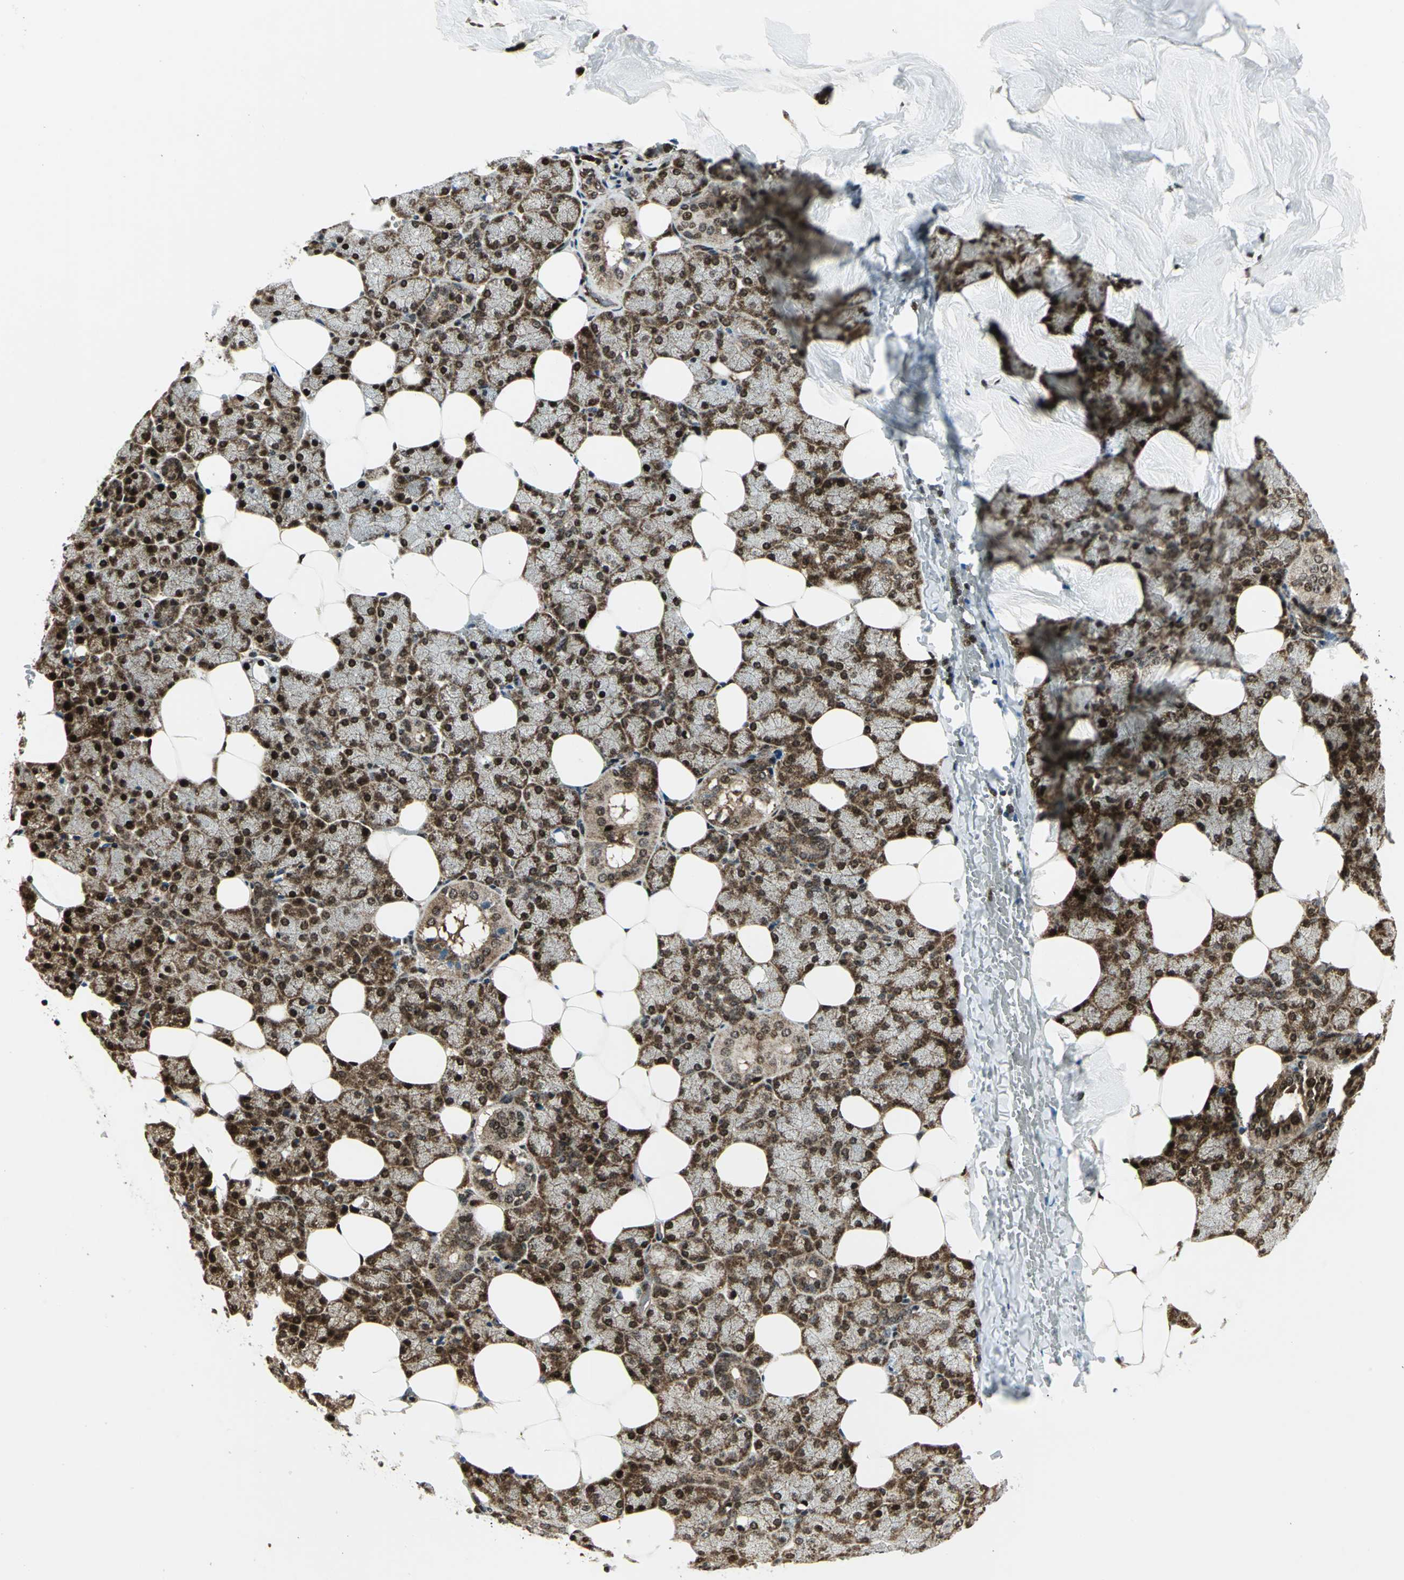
{"staining": {"intensity": "strong", "quantity": ">75%", "location": "cytoplasmic/membranous,nuclear"}, "tissue": "salivary gland", "cell_type": "Glandular cells", "image_type": "normal", "snomed": [{"axis": "morphology", "description": "Normal tissue, NOS"}, {"axis": "topography", "description": "Lymph node"}, {"axis": "topography", "description": "Salivary gland"}], "caption": "Strong cytoplasmic/membranous,nuclear expression for a protein is appreciated in about >75% of glandular cells of benign salivary gland using IHC.", "gene": "COPS5", "patient": {"sex": "male", "age": 8}}